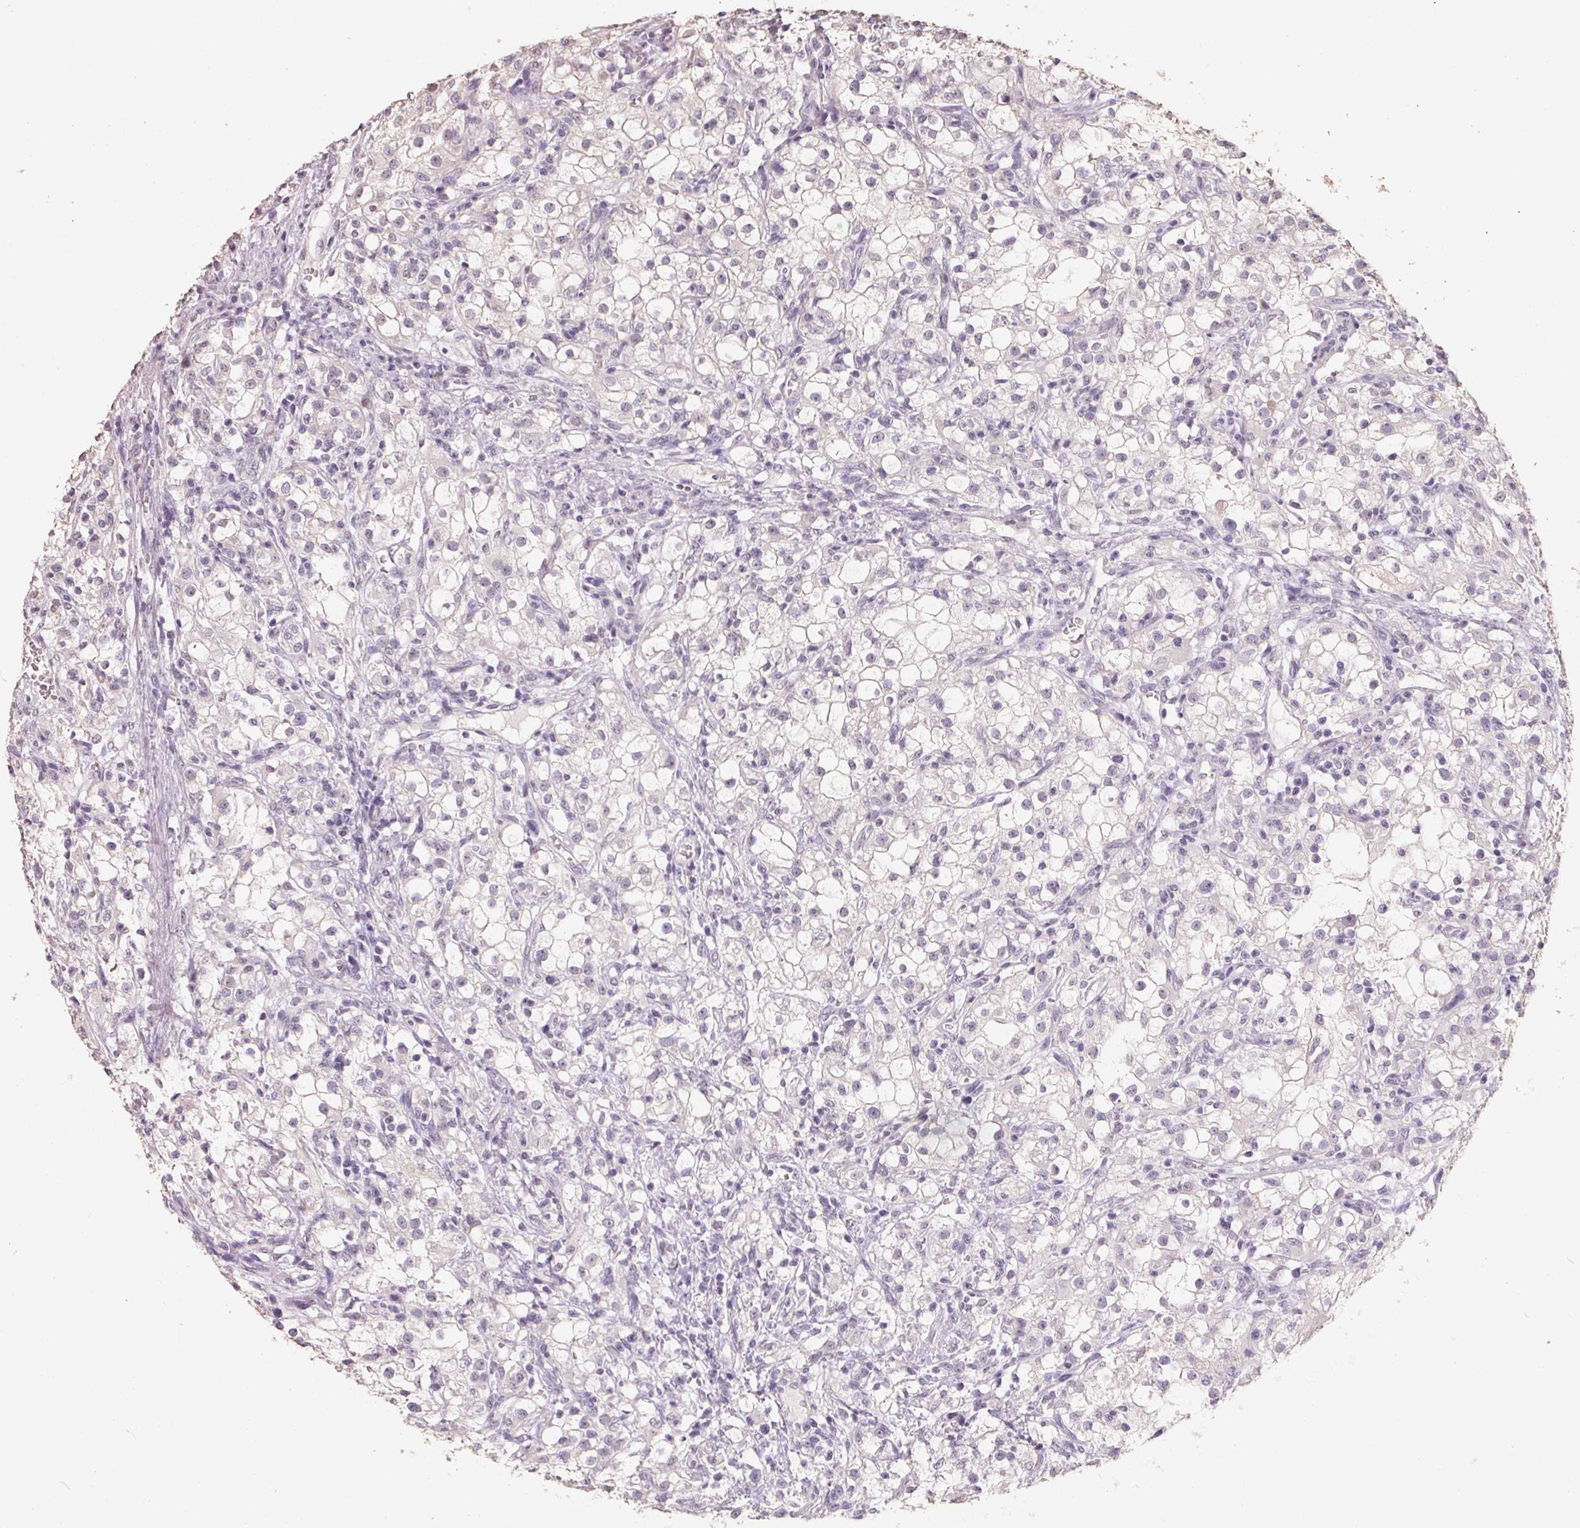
{"staining": {"intensity": "negative", "quantity": "none", "location": "none"}, "tissue": "renal cancer", "cell_type": "Tumor cells", "image_type": "cancer", "snomed": [{"axis": "morphology", "description": "Adenocarcinoma, NOS"}, {"axis": "topography", "description": "Kidney"}], "caption": "This is a micrograph of immunohistochemistry staining of adenocarcinoma (renal), which shows no staining in tumor cells. (Stains: DAB (3,3'-diaminobenzidine) immunohistochemistry (IHC) with hematoxylin counter stain, Microscopy: brightfield microscopy at high magnification).", "gene": "FTCD", "patient": {"sex": "female", "age": 74}}